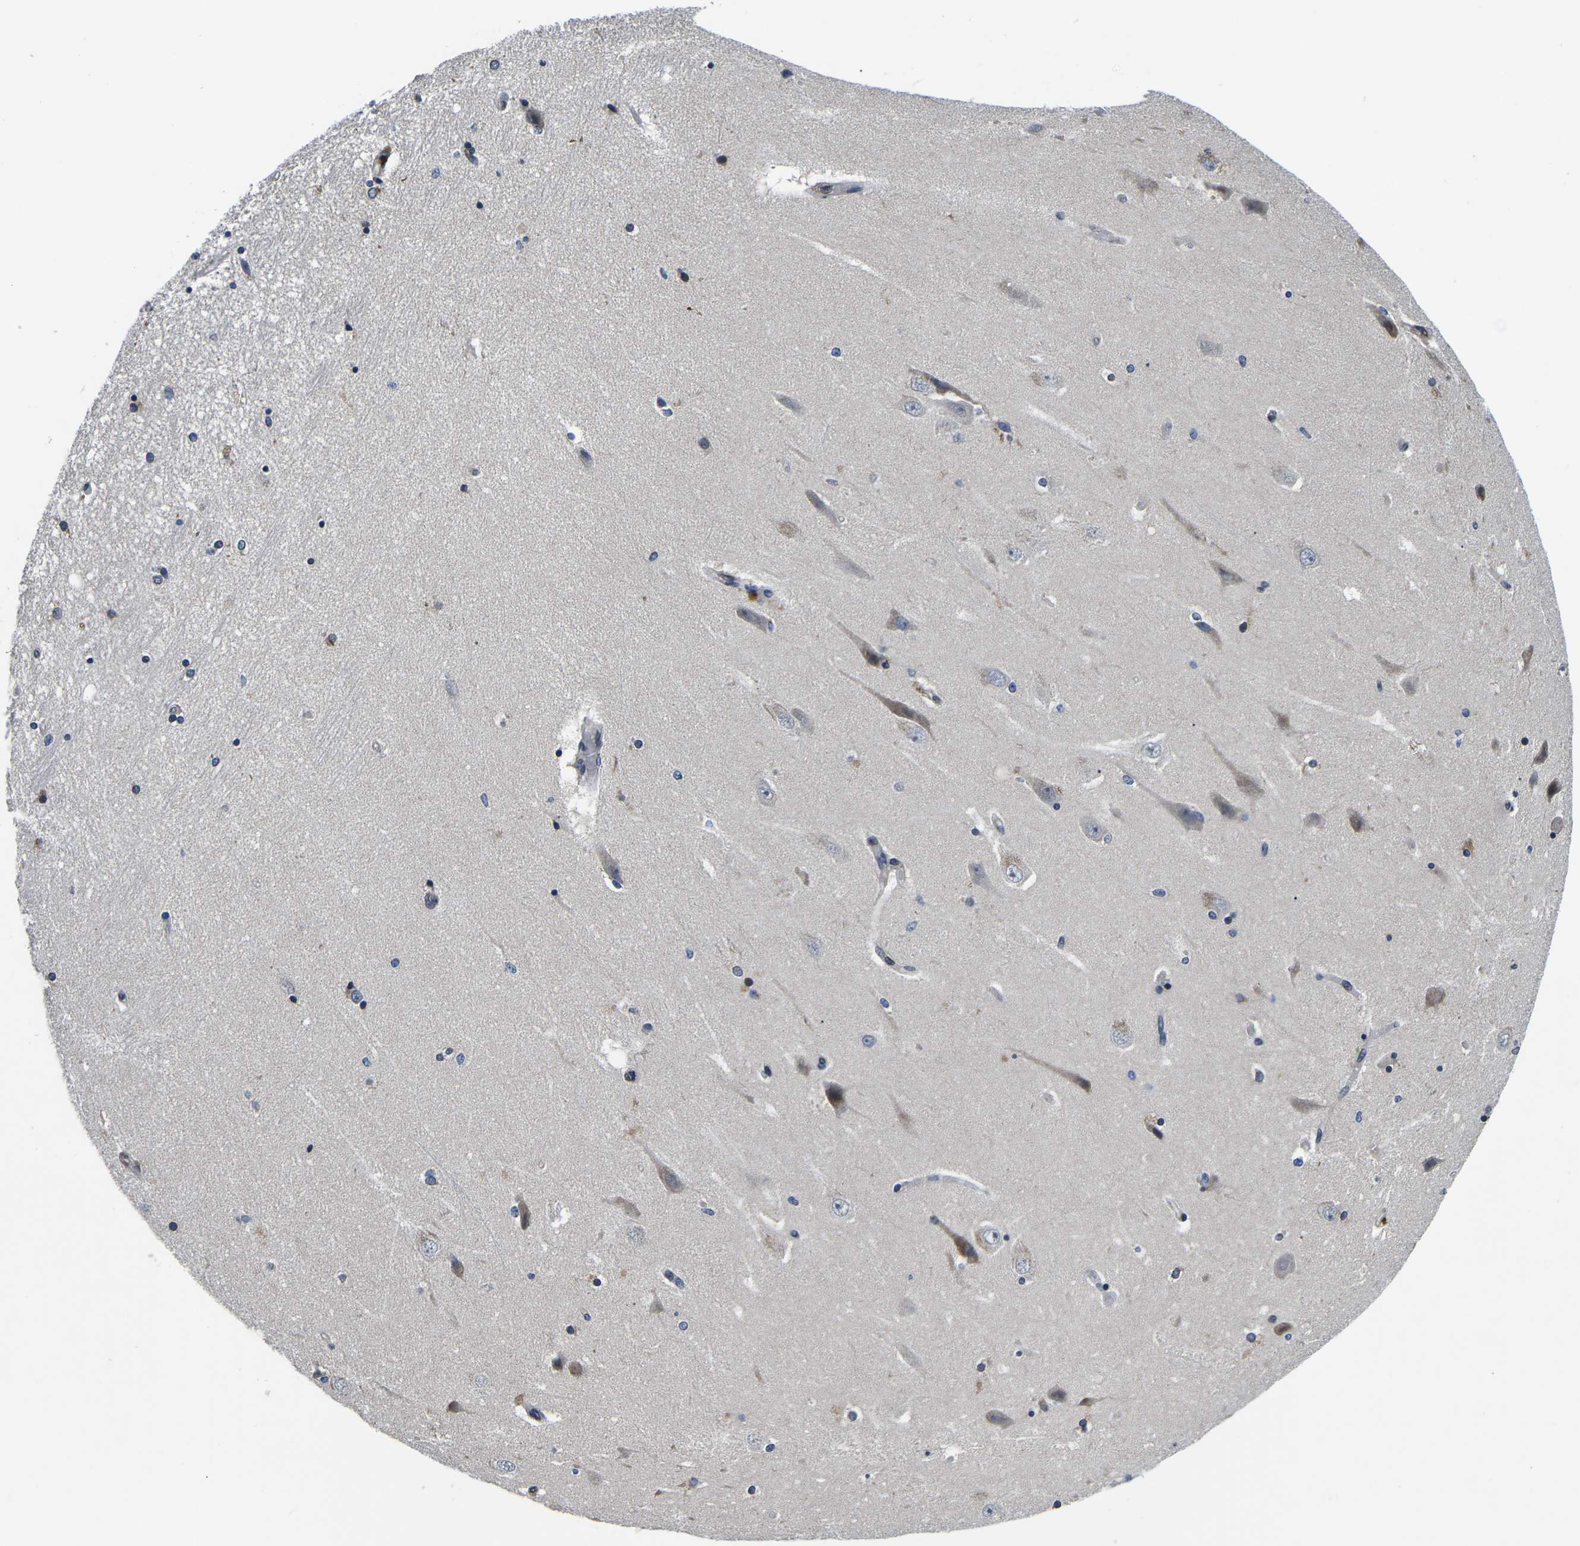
{"staining": {"intensity": "moderate", "quantity": "<25%", "location": "nuclear"}, "tissue": "hippocampus", "cell_type": "Glial cells", "image_type": "normal", "snomed": [{"axis": "morphology", "description": "Normal tissue, NOS"}, {"axis": "topography", "description": "Hippocampus"}], "caption": "Hippocampus was stained to show a protein in brown. There is low levels of moderate nuclear positivity in approximately <25% of glial cells. (Stains: DAB (3,3'-diaminobenzidine) in brown, nuclei in blue, Microscopy: brightfield microscopy at high magnification).", "gene": "SNX10", "patient": {"sex": "female", "age": 54}}